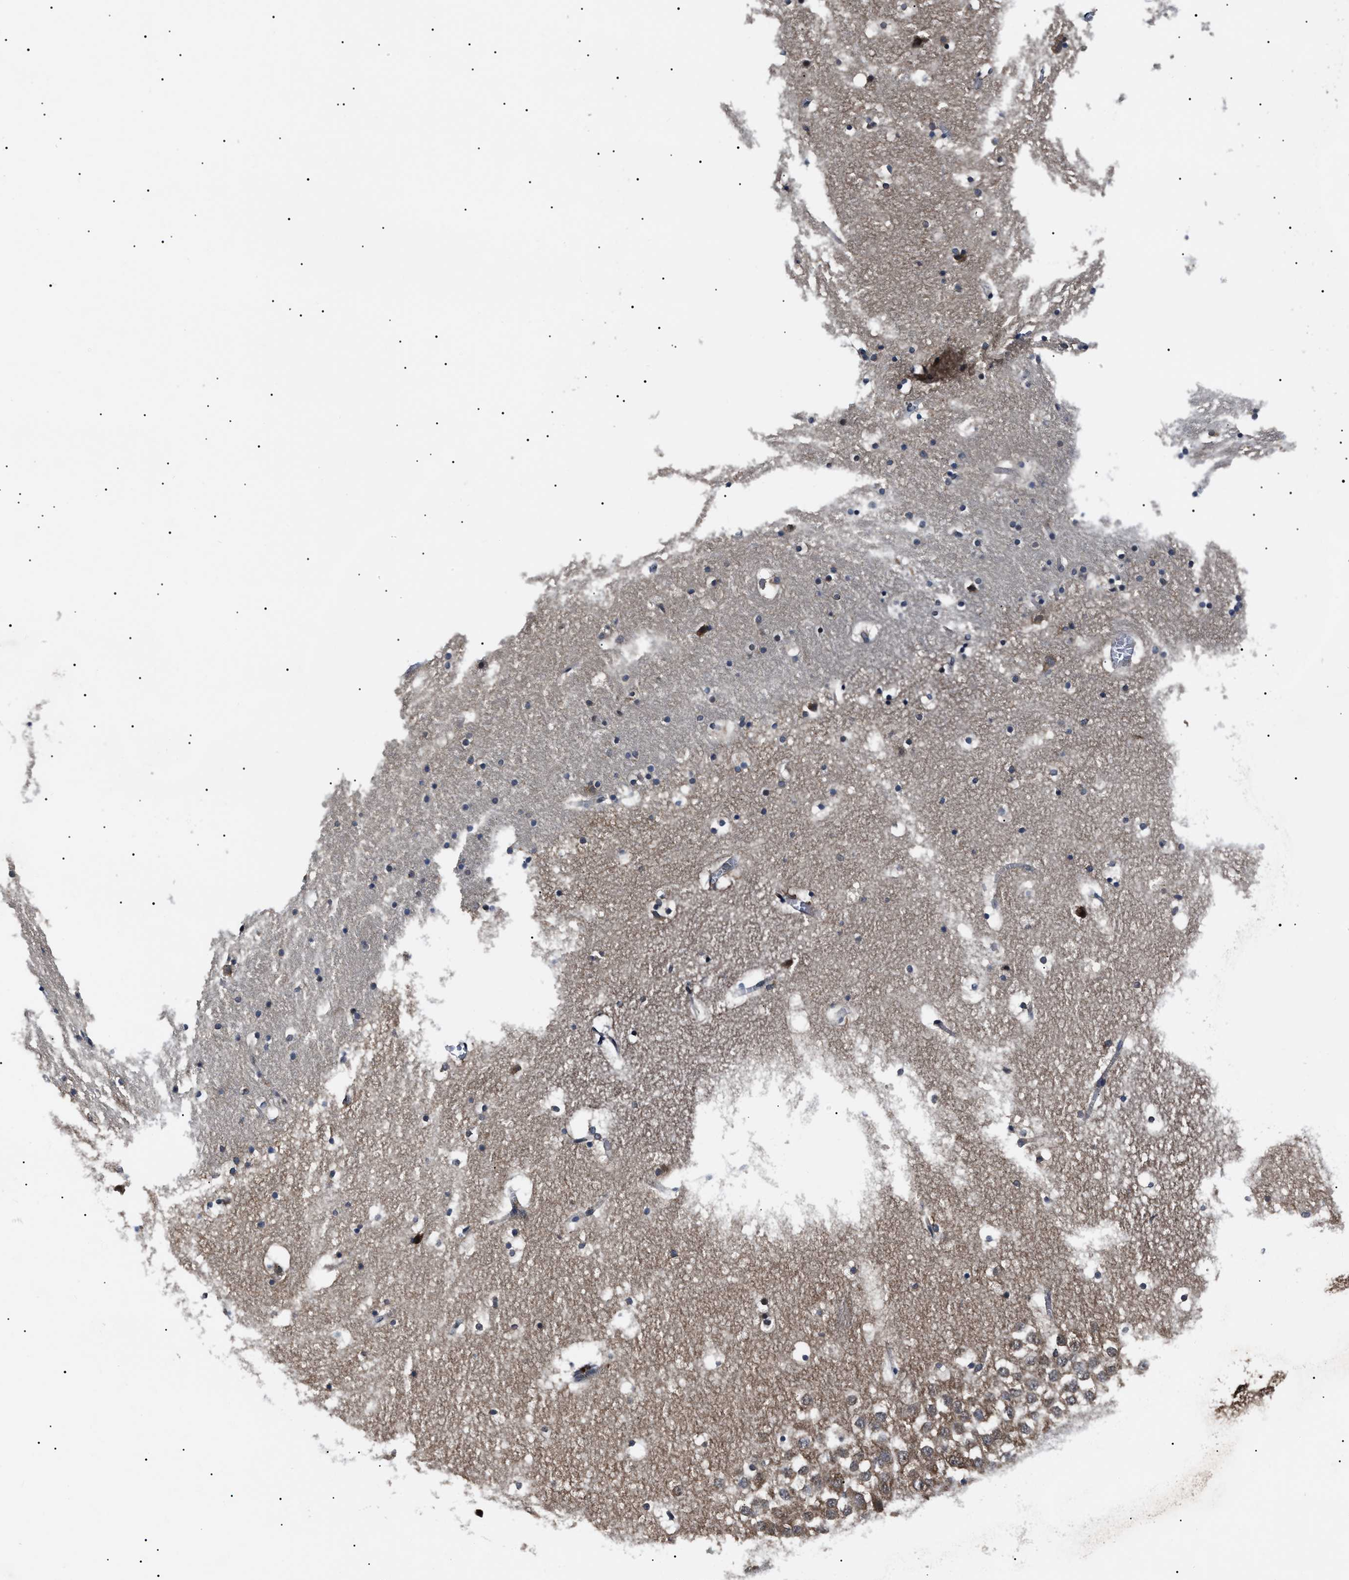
{"staining": {"intensity": "strong", "quantity": "<25%", "location": "cytoplasmic/membranous"}, "tissue": "hippocampus", "cell_type": "Glial cells", "image_type": "normal", "snomed": [{"axis": "morphology", "description": "Normal tissue, NOS"}, {"axis": "topography", "description": "Hippocampus"}], "caption": "Immunohistochemical staining of unremarkable hippocampus exhibits strong cytoplasmic/membranous protein expression in about <25% of glial cells. Using DAB (3,3'-diaminobenzidine) (brown) and hematoxylin (blue) stains, captured at high magnification using brightfield microscopy.", "gene": "CCT8", "patient": {"sex": "male", "age": 45}}